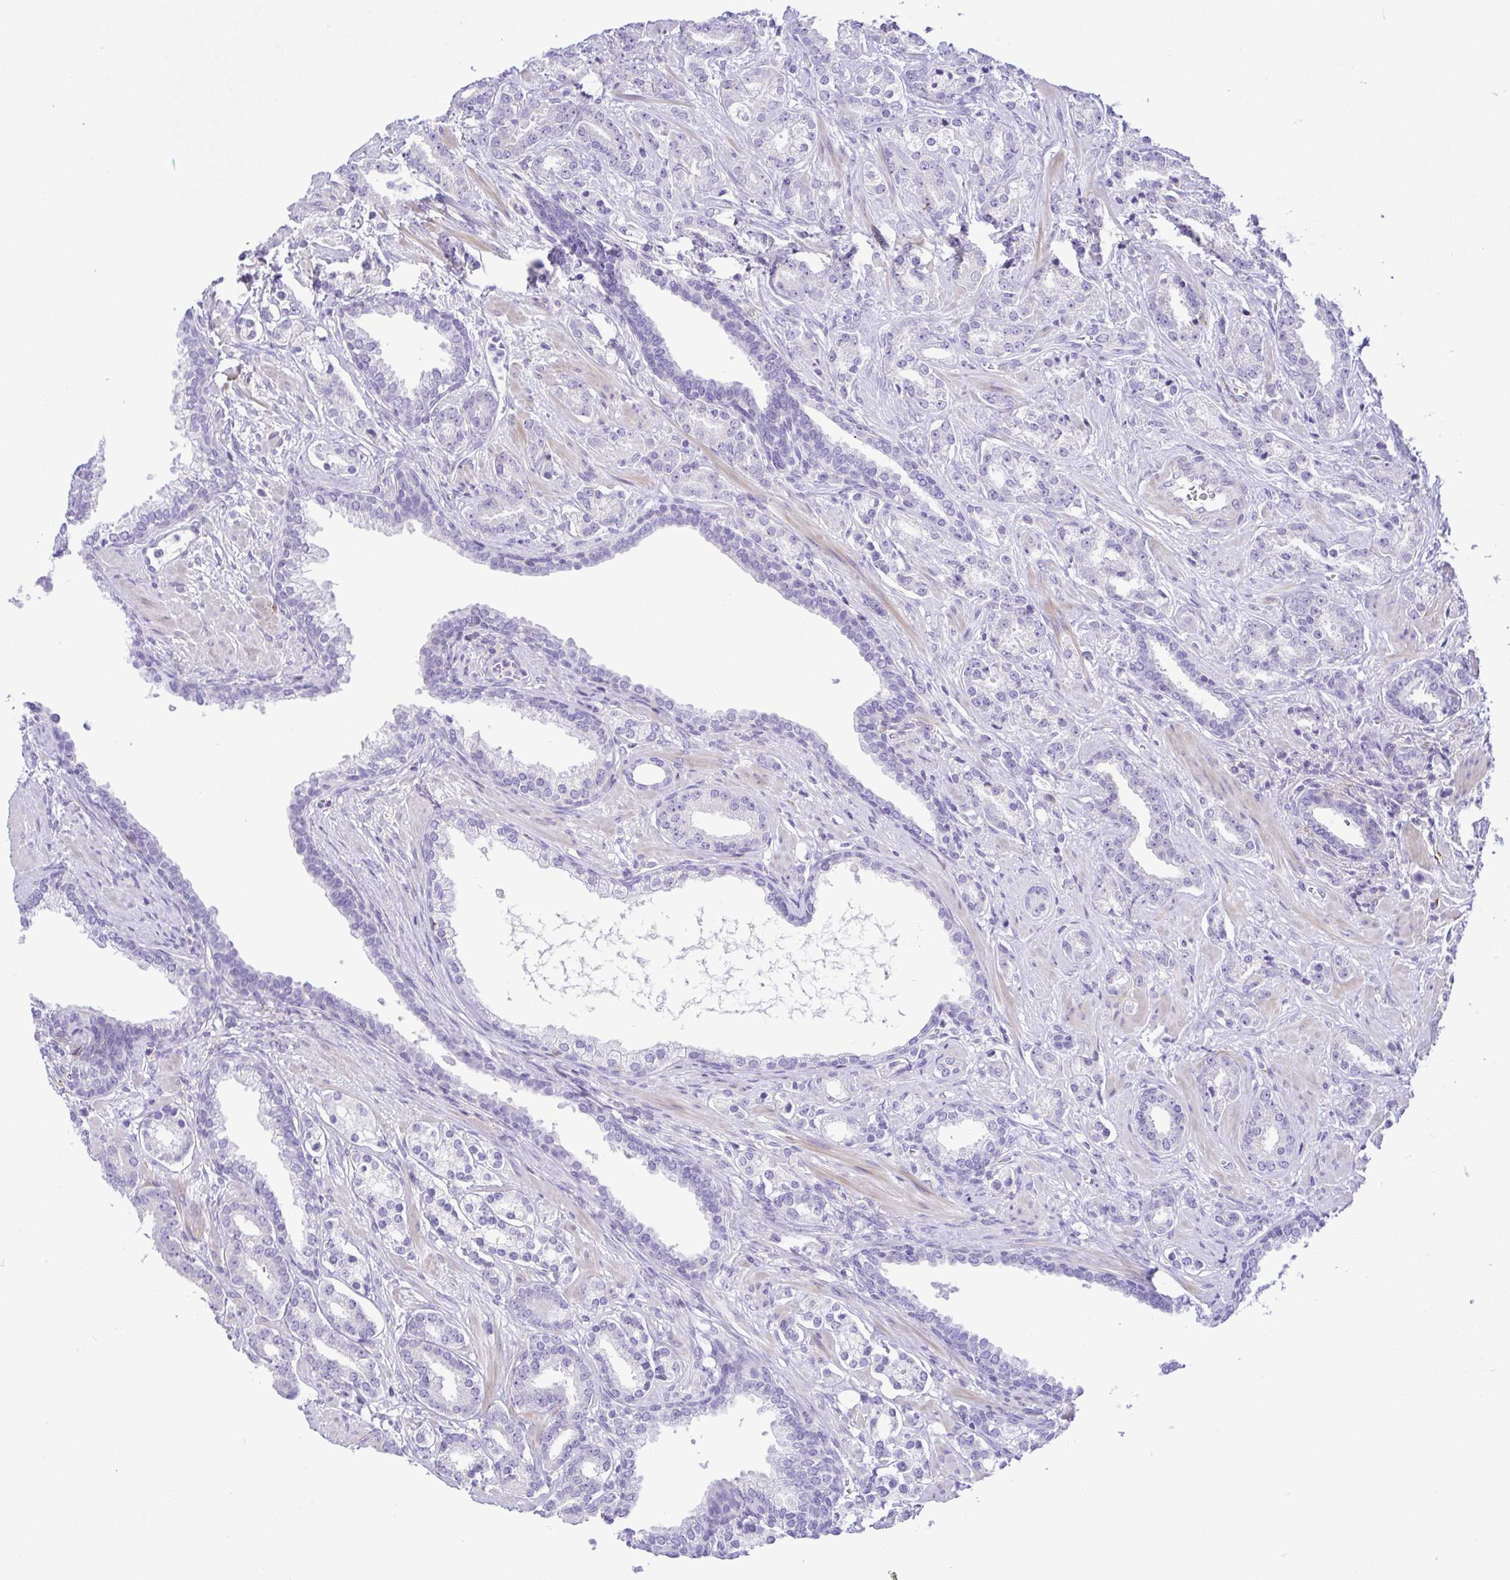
{"staining": {"intensity": "negative", "quantity": "none", "location": "none"}, "tissue": "prostate cancer", "cell_type": "Tumor cells", "image_type": "cancer", "snomed": [{"axis": "morphology", "description": "Adenocarcinoma, High grade"}, {"axis": "topography", "description": "Prostate"}], "caption": "This histopathology image is of prostate cancer stained with IHC to label a protein in brown with the nuclei are counter-stained blue. There is no expression in tumor cells. (DAB (3,3'-diaminobenzidine) immunohistochemistry (IHC) visualized using brightfield microscopy, high magnification).", "gene": "GPR182", "patient": {"sex": "male", "age": 60}}